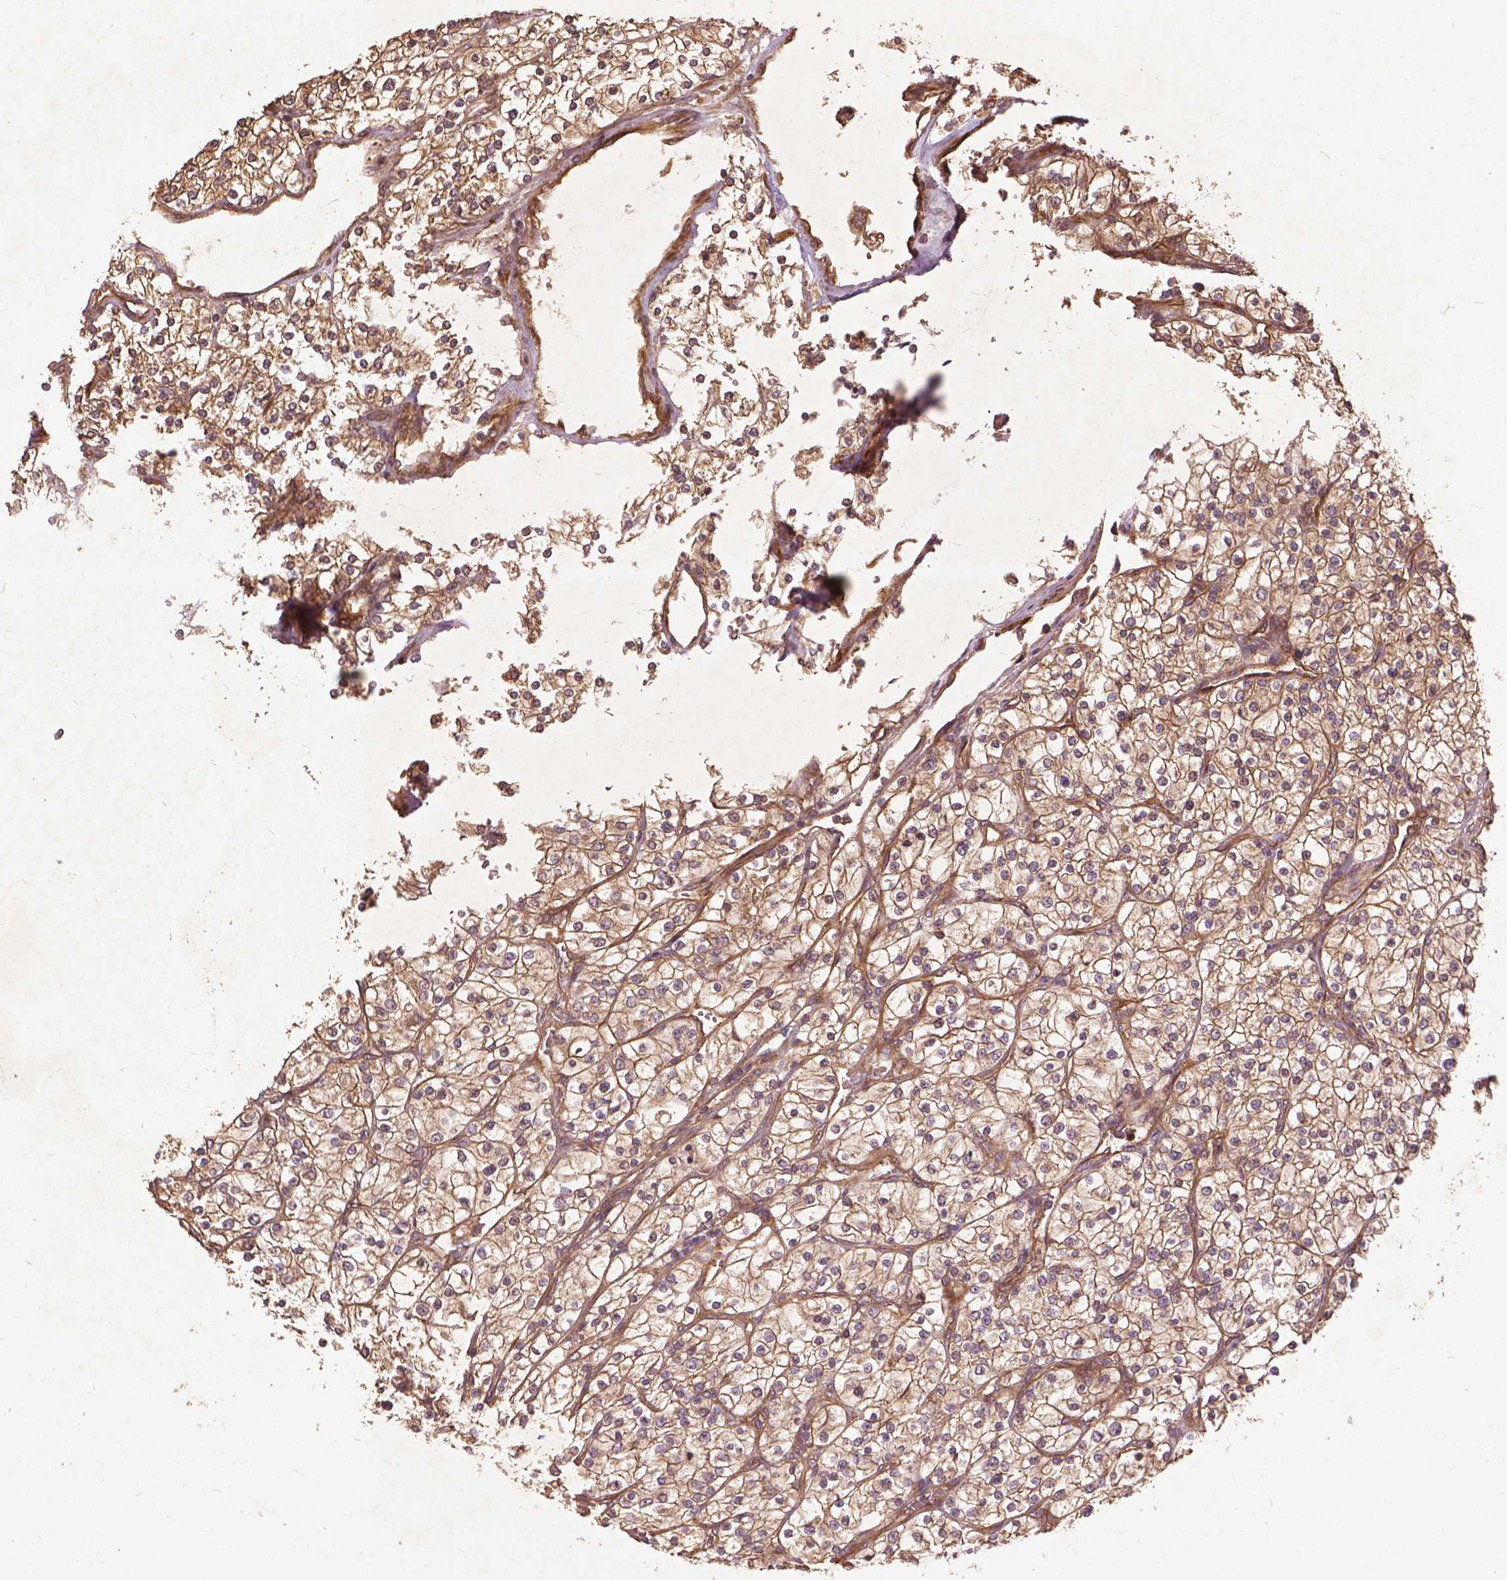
{"staining": {"intensity": "moderate", "quantity": ">75%", "location": "cytoplasmic/membranous"}, "tissue": "renal cancer", "cell_type": "Tumor cells", "image_type": "cancer", "snomed": [{"axis": "morphology", "description": "Adenocarcinoma, NOS"}, {"axis": "topography", "description": "Kidney"}], "caption": "There is medium levels of moderate cytoplasmic/membranous staining in tumor cells of renal adenocarcinoma, as demonstrated by immunohistochemical staining (brown color).", "gene": "UBXN2A", "patient": {"sex": "male", "age": 80}}